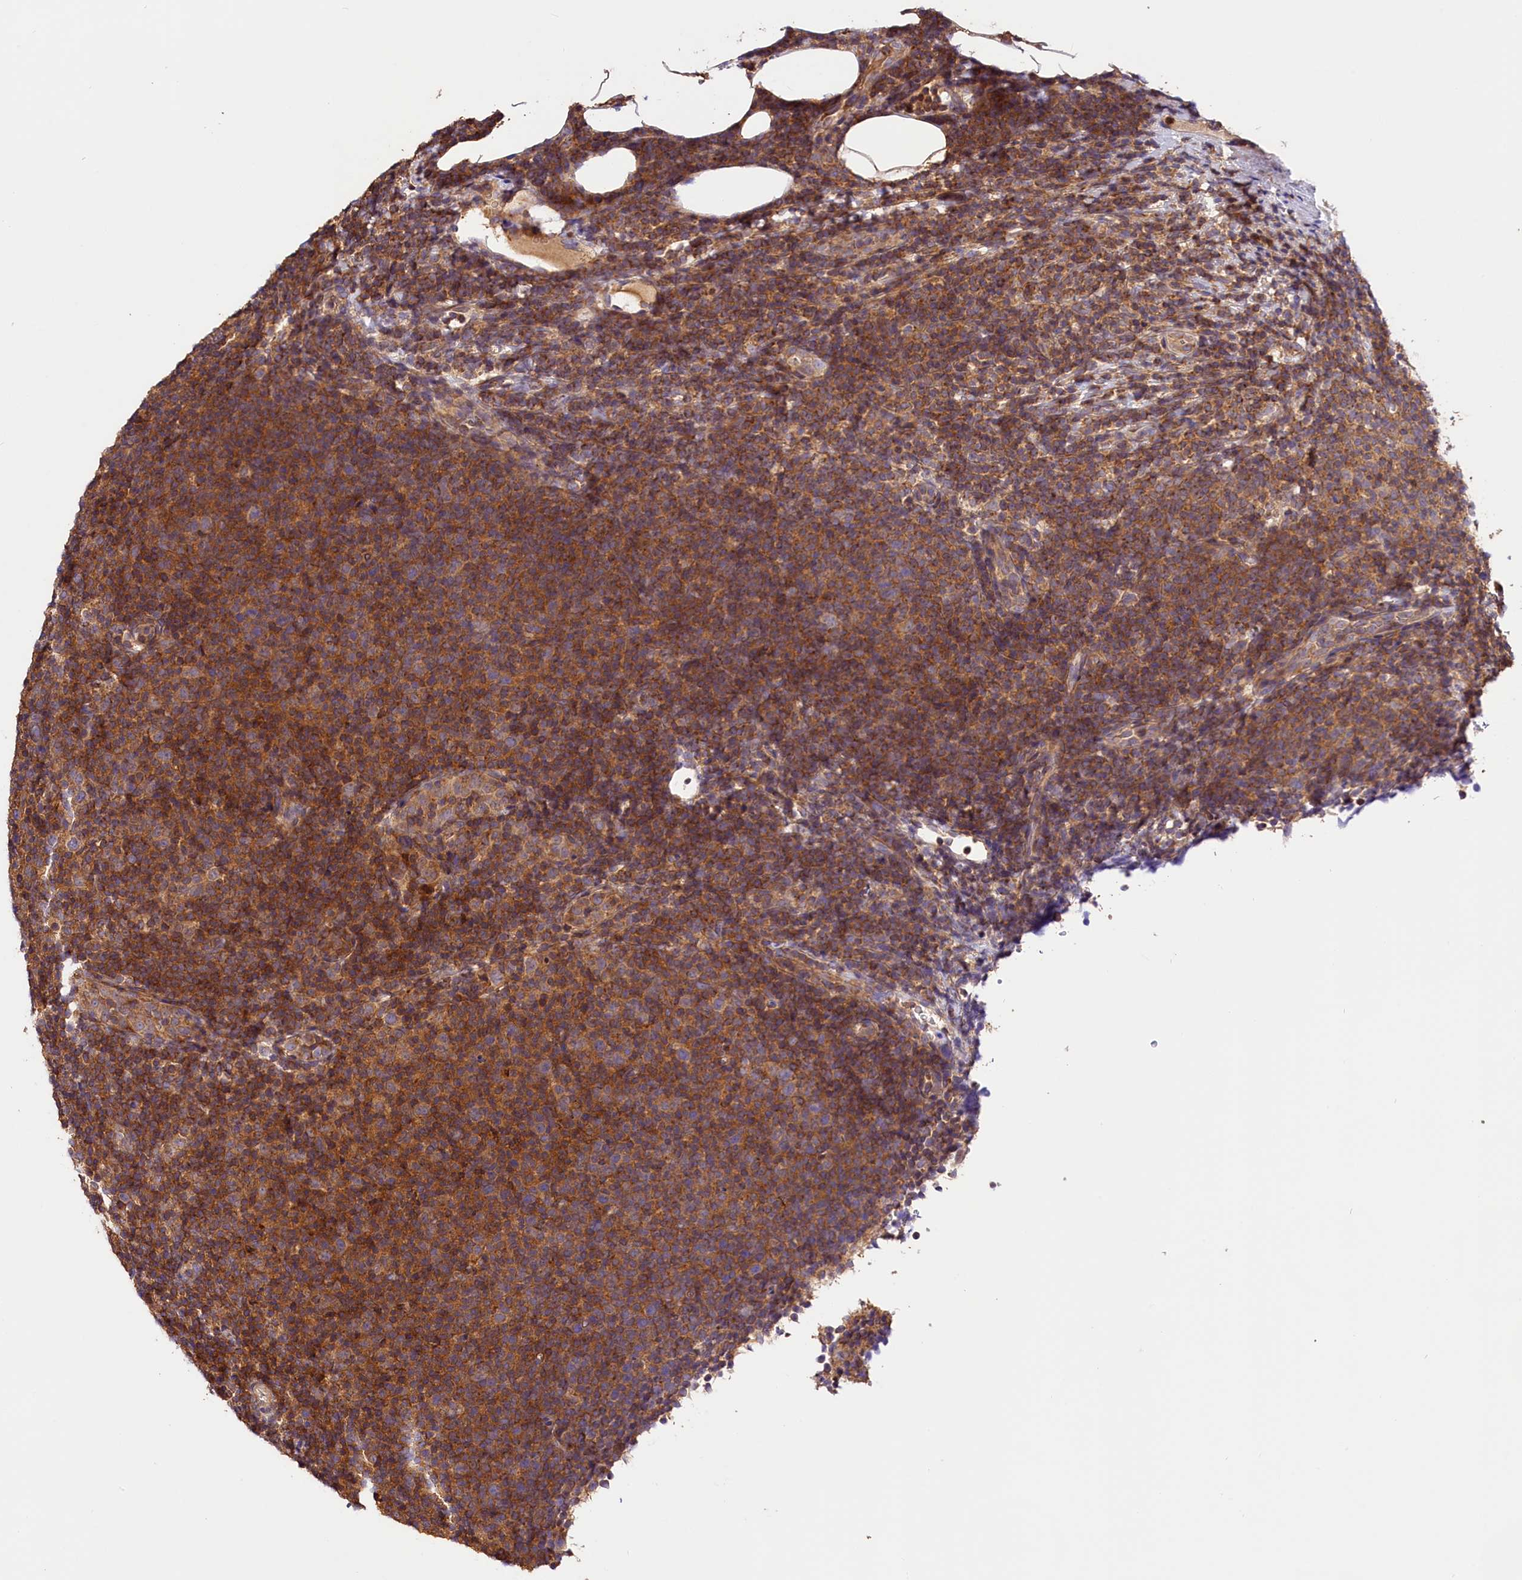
{"staining": {"intensity": "moderate", "quantity": ">75%", "location": "cytoplasmic/membranous"}, "tissue": "lymphoma", "cell_type": "Tumor cells", "image_type": "cancer", "snomed": [{"axis": "morphology", "description": "Malignant lymphoma, non-Hodgkin's type, Low grade"}, {"axis": "topography", "description": "Lymph node"}], "caption": "An IHC image of tumor tissue is shown. Protein staining in brown shows moderate cytoplasmic/membranous positivity in lymphoma within tumor cells.", "gene": "KPTN", "patient": {"sex": "male", "age": 66}}